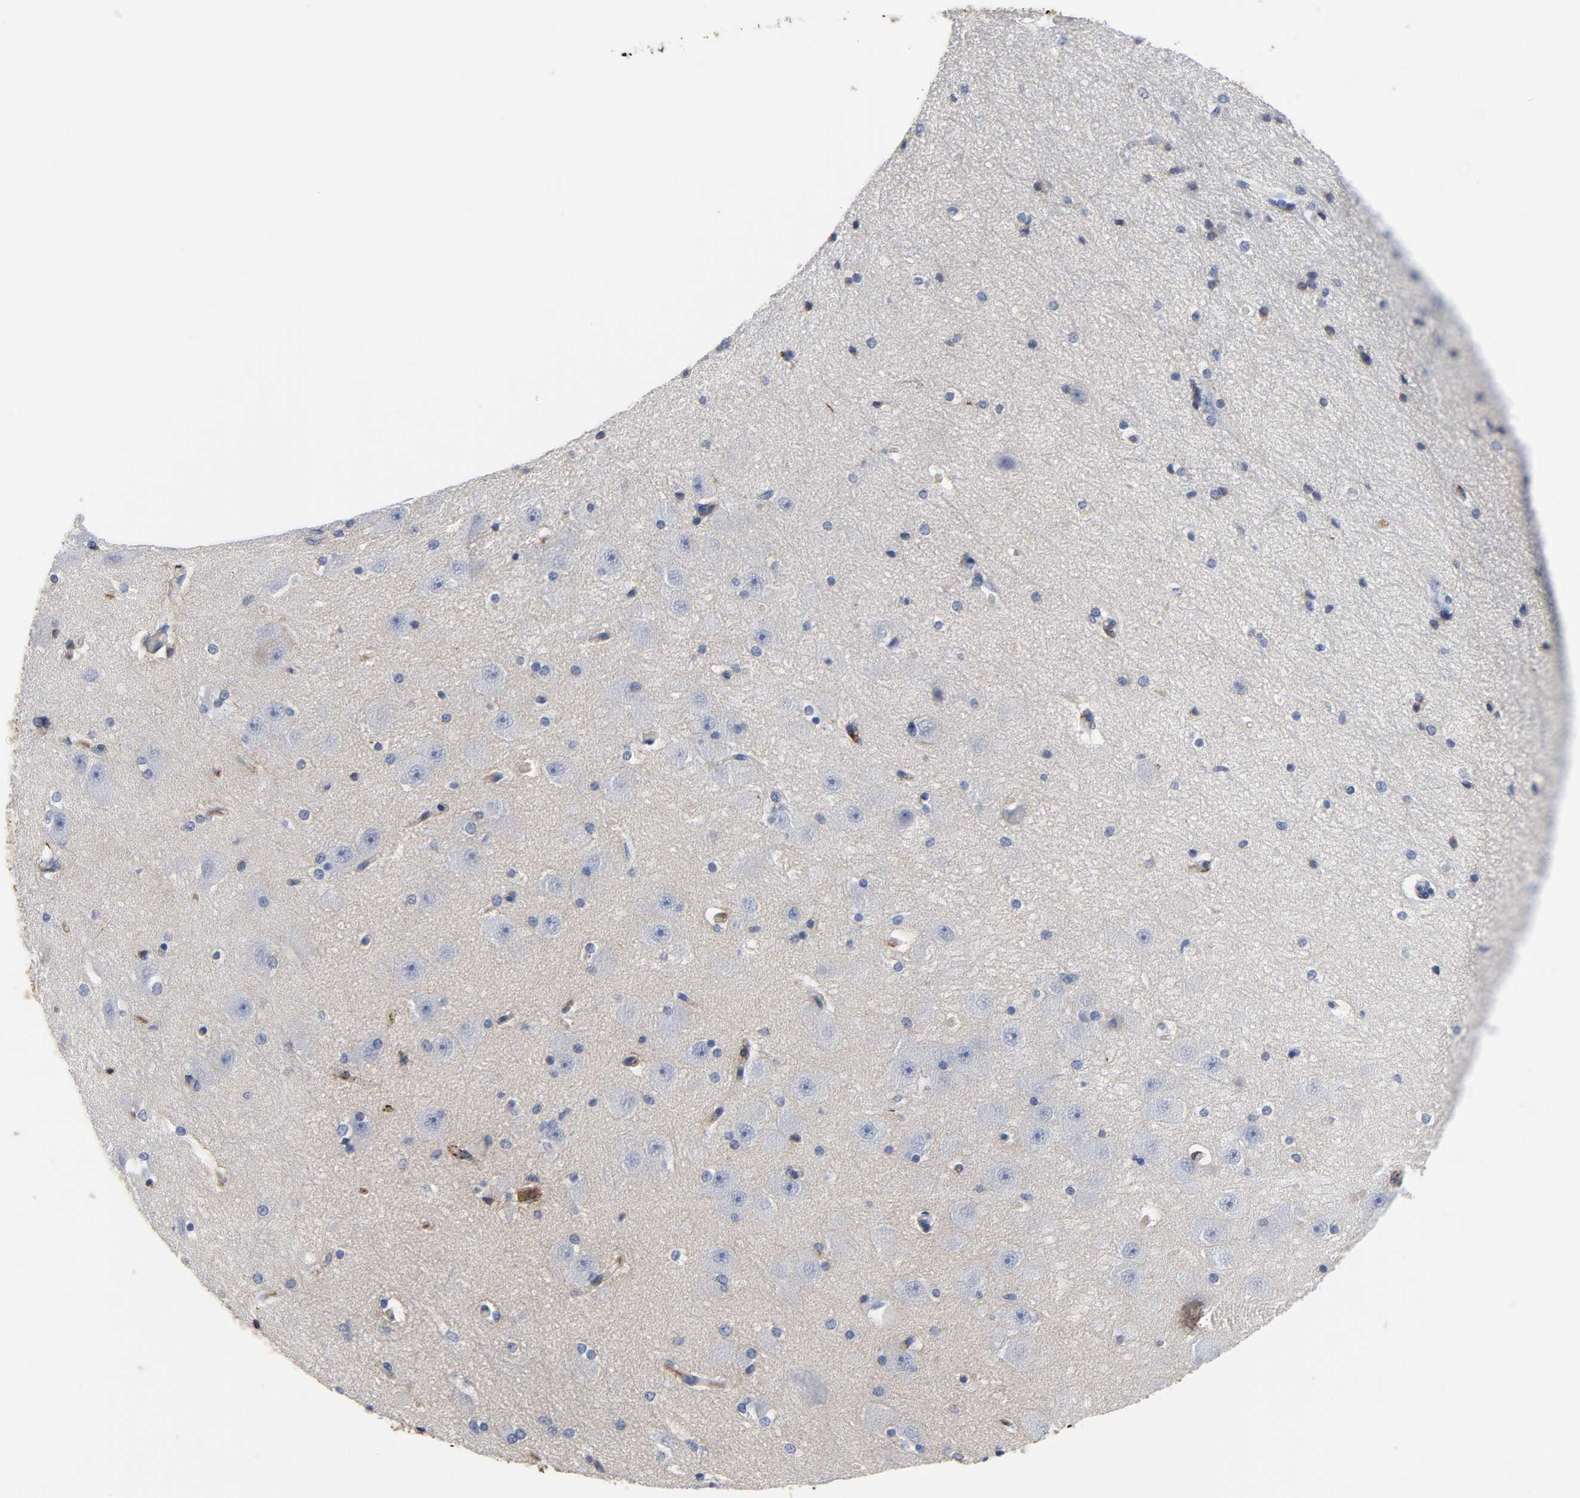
{"staining": {"intensity": "negative", "quantity": "none", "location": "none"}, "tissue": "hippocampus", "cell_type": "Glial cells", "image_type": "normal", "snomed": [{"axis": "morphology", "description": "Normal tissue, NOS"}, {"axis": "topography", "description": "Hippocampus"}], "caption": "Glial cells show no significant protein expression in unremarkable hippocampus. Nuclei are stained in blue.", "gene": "FBLN1", "patient": {"sex": "female", "age": 19}}